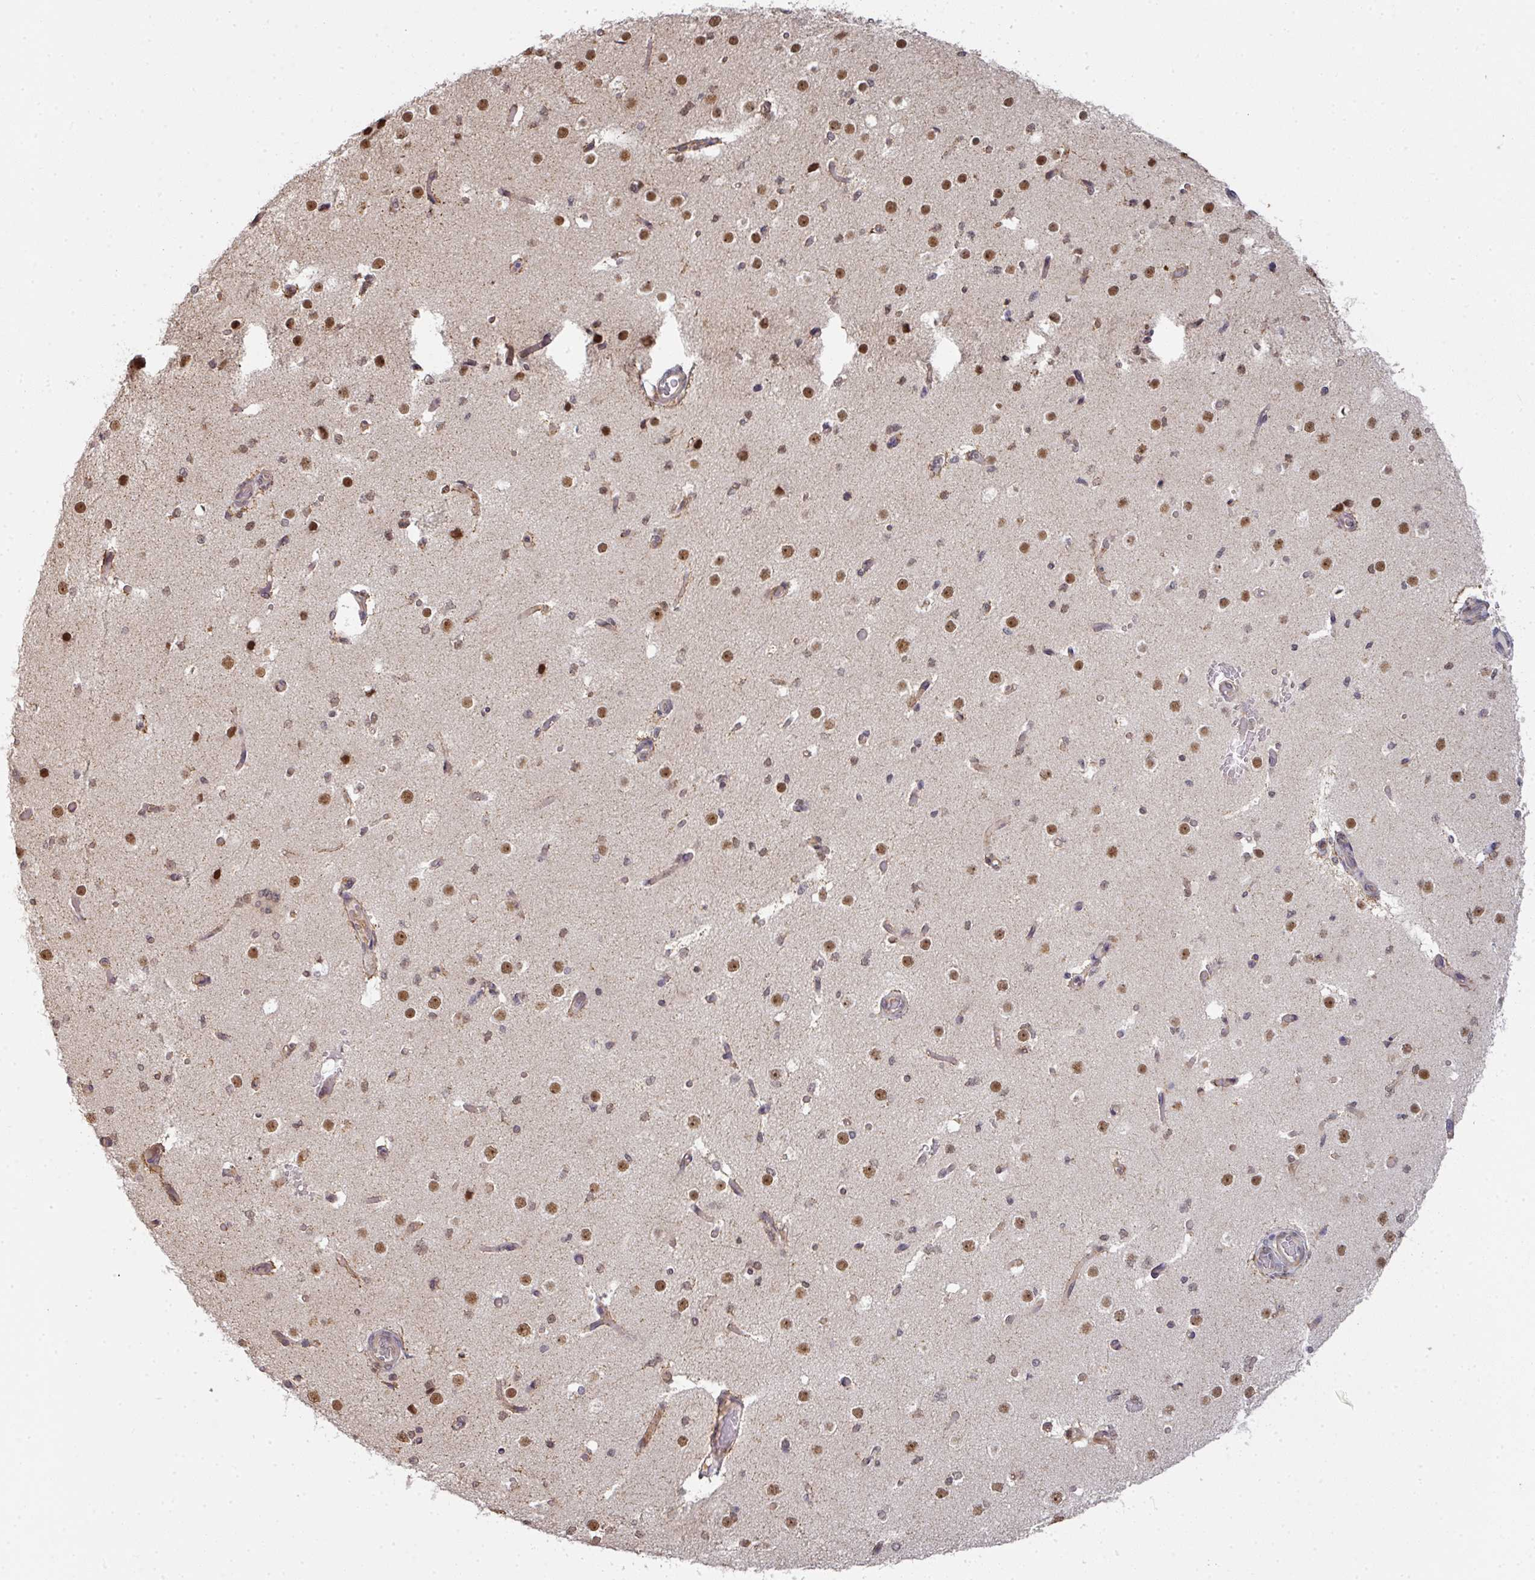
{"staining": {"intensity": "moderate", "quantity": "<25%", "location": "cytoplasmic/membranous"}, "tissue": "cerebral cortex", "cell_type": "Endothelial cells", "image_type": "normal", "snomed": [{"axis": "morphology", "description": "Normal tissue, NOS"}, {"axis": "morphology", "description": "Inflammation, NOS"}, {"axis": "topography", "description": "Cerebral cortex"}], "caption": "Brown immunohistochemical staining in unremarkable cerebral cortex demonstrates moderate cytoplasmic/membranous positivity in approximately <25% of endothelial cells.", "gene": "GTF2H3", "patient": {"sex": "male", "age": 6}}